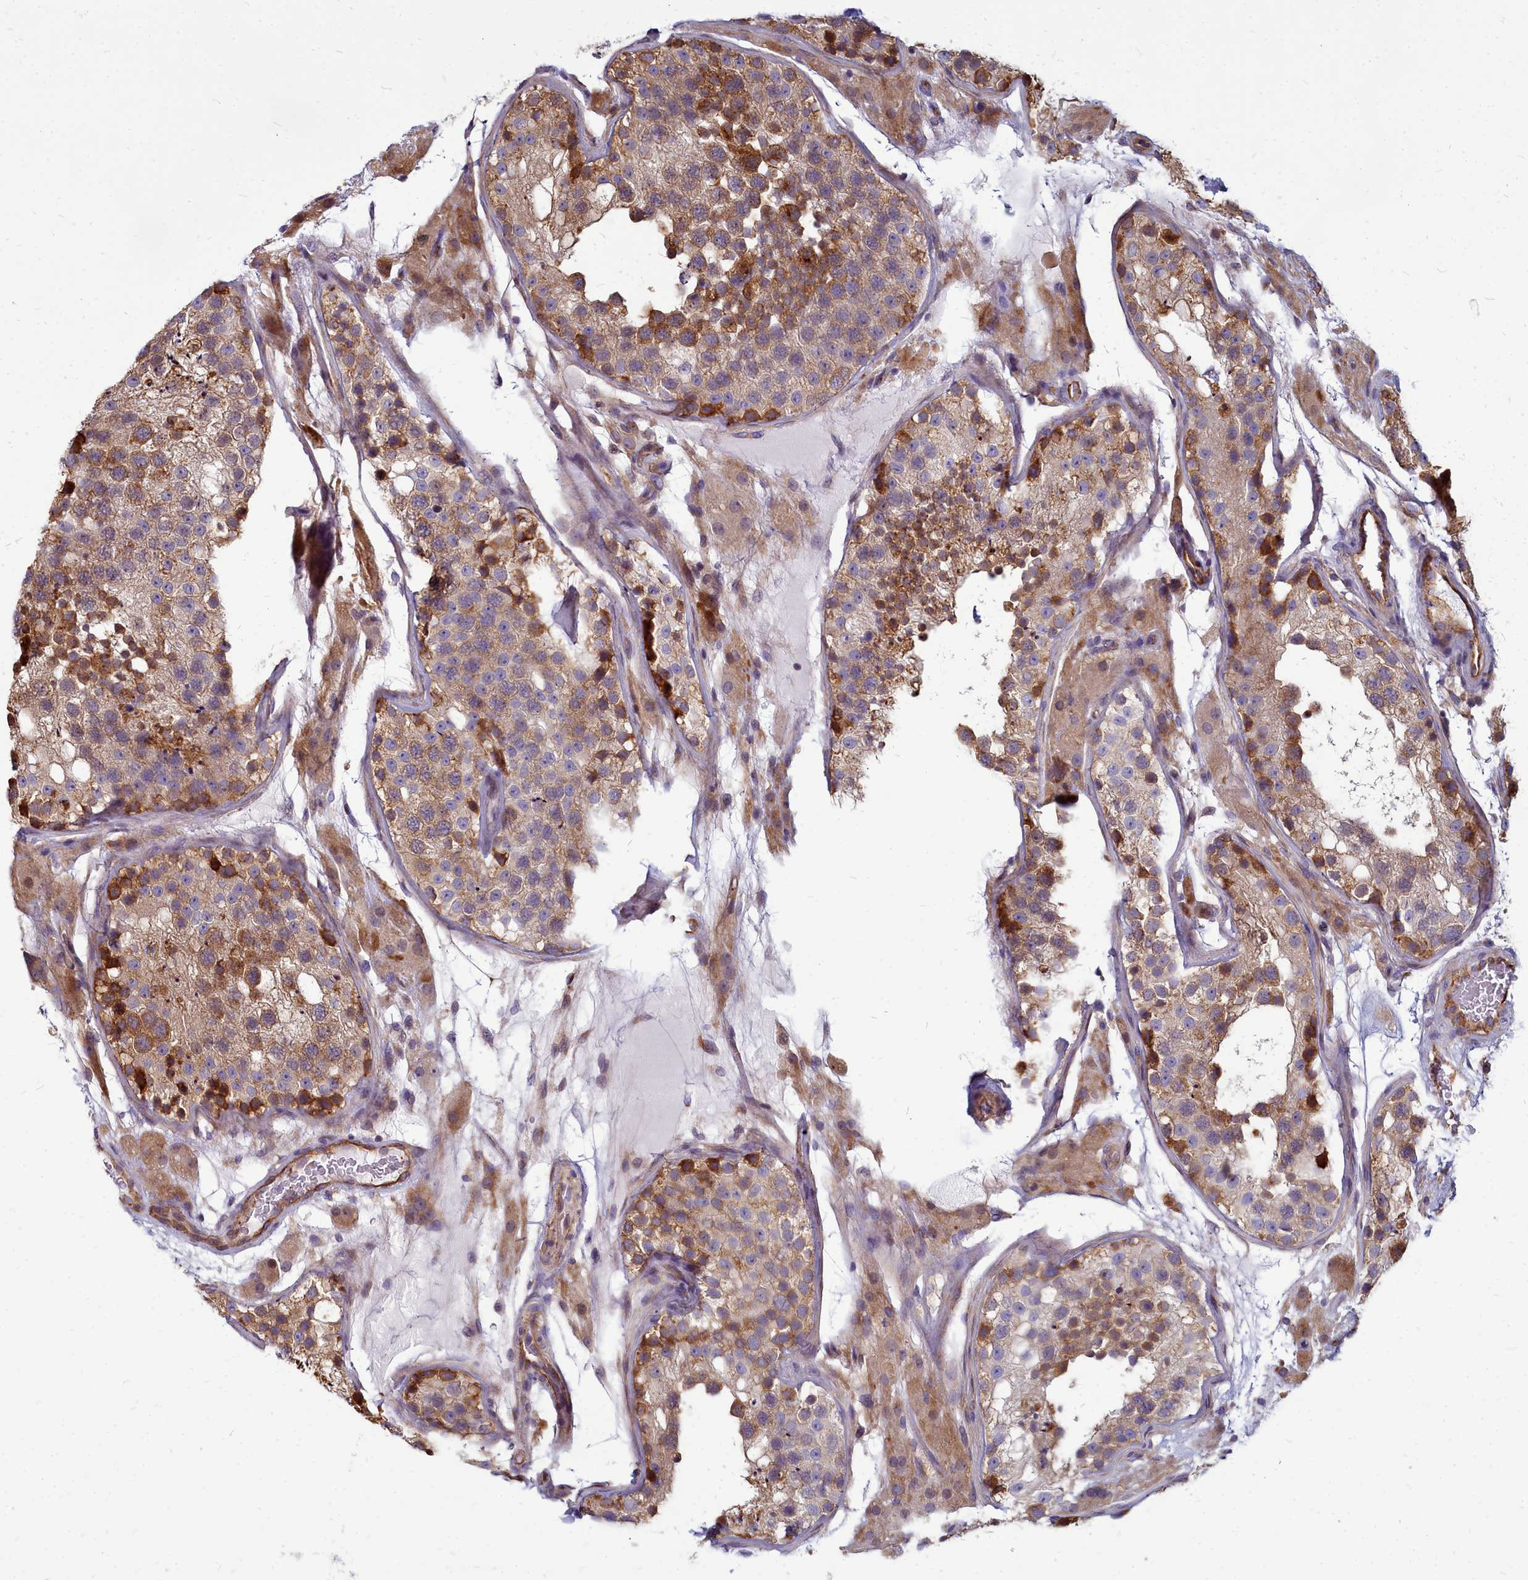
{"staining": {"intensity": "moderate", "quantity": ">75%", "location": "cytoplasmic/membranous"}, "tissue": "testis", "cell_type": "Cells in seminiferous ducts", "image_type": "normal", "snomed": [{"axis": "morphology", "description": "Normal tissue, NOS"}, {"axis": "topography", "description": "Testis"}], "caption": "Protein staining reveals moderate cytoplasmic/membranous positivity in approximately >75% of cells in seminiferous ducts in benign testis.", "gene": "TTC5", "patient": {"sex": "male", "age": 26}}